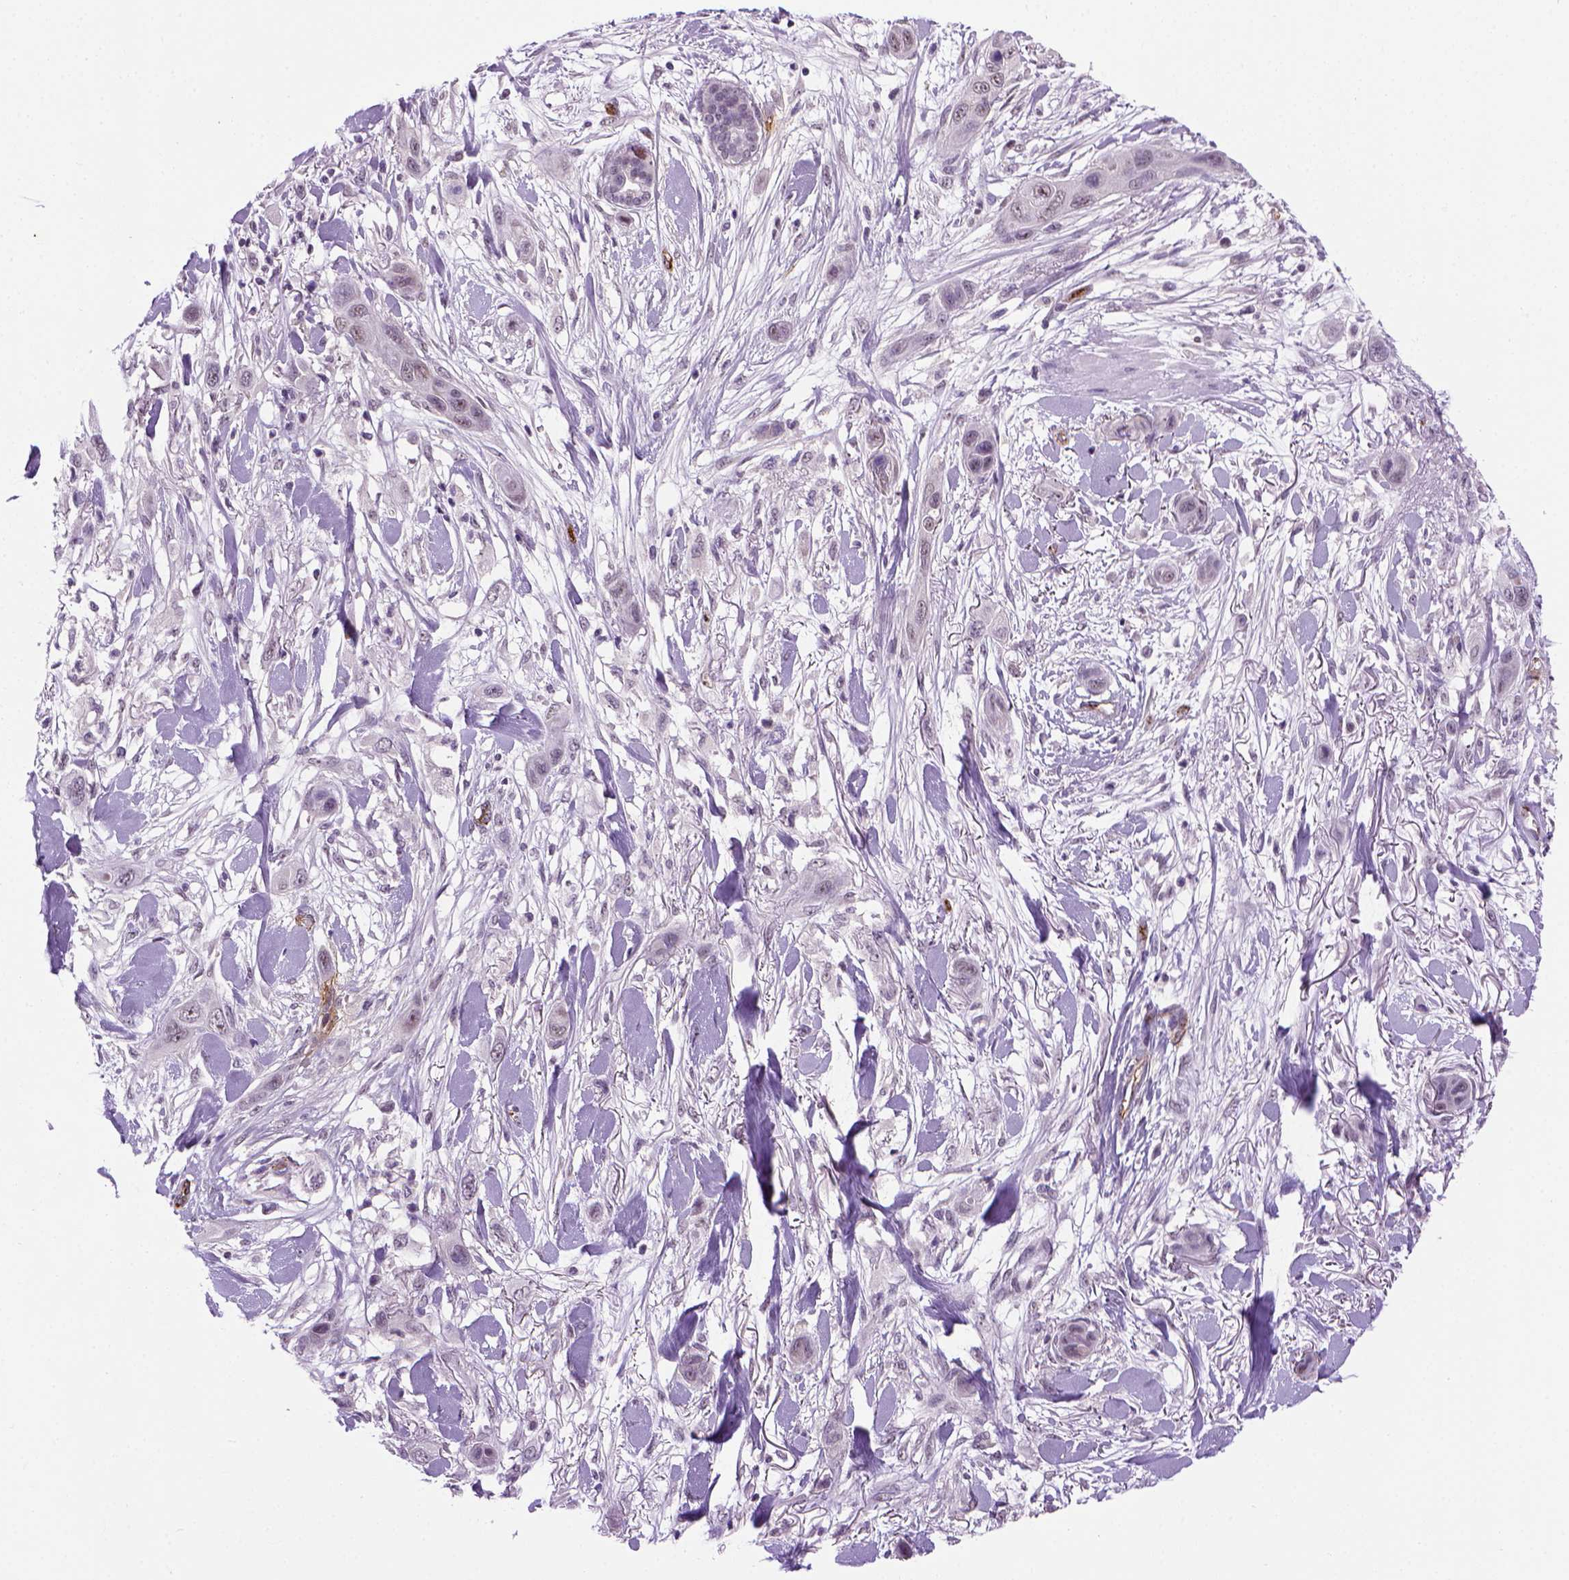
{"staining": {"intensity": "negative", "quantity": "none", "location": "none"}, "tissue": "skin cancer", "cell_type": "Tumor cells", "image_type": "cancer", "snomed": [{"axis": "morphology", "description": "Squamous cell carcinoma, NOS"}, {"axis": "topography", "description": "Skin"}], "caption": "This micrograph is of skin squamous cell carcinoma stained with immunohistochemistry to label a protein in brown with the nuclei are counter-stained blue. There is no staining in tumor cells.", "gene": "VWF", "patient": {"sex": "male", "age": 79}}